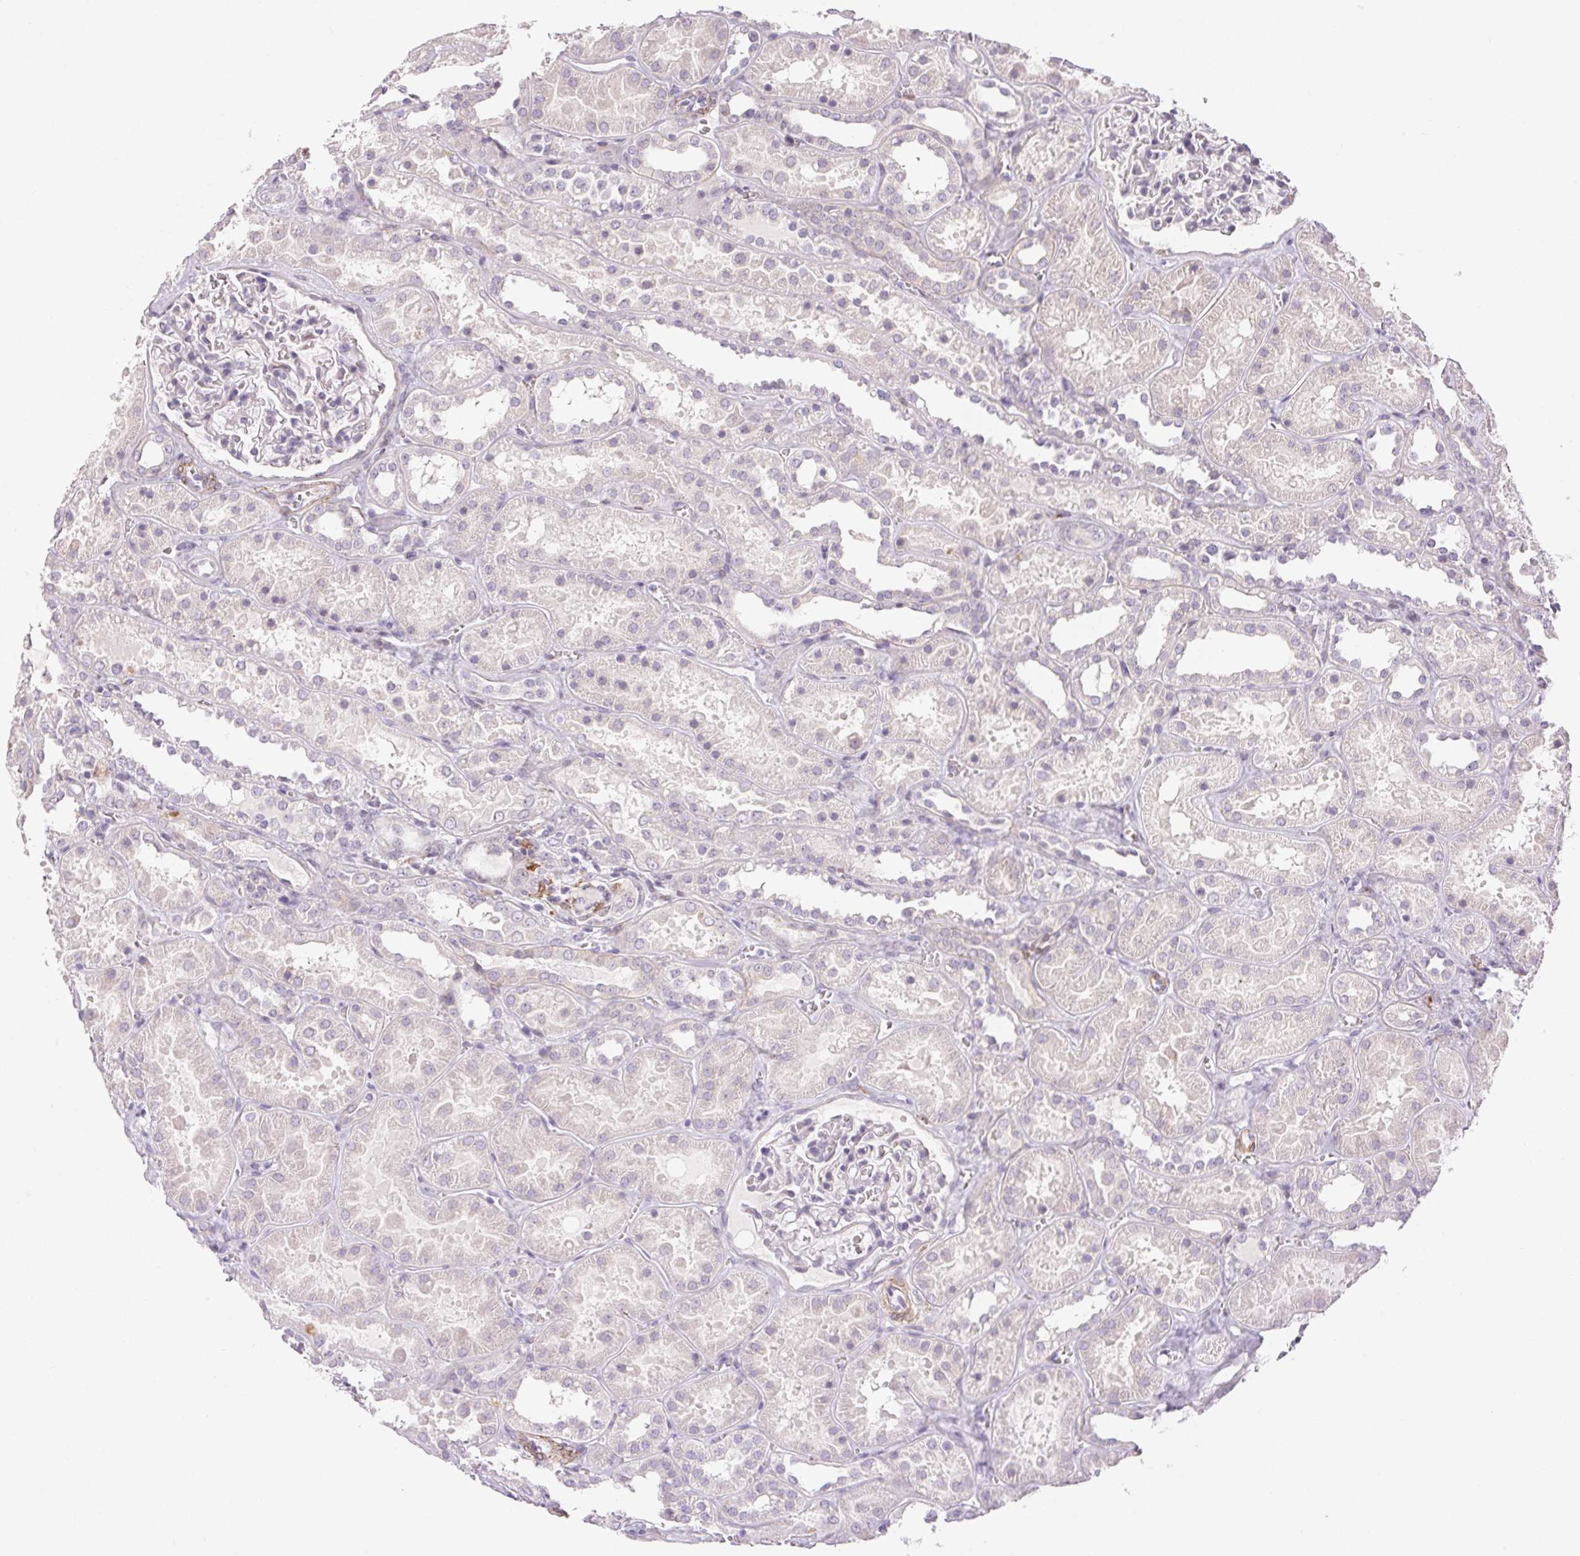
{"staining": {"intensity": "negative", "quantity": "none", "location": "none"}, "tissue": "kidney", "cell_type": "Cells in glomeruli", "image_type": "normal", "snomed": [{"axis": "morphology", "description": "Normal tissue, NOS"}, {"axis": "topography", "description": "Kidney"}], "caption": "This is an IHC histopathology image of unremarkable human kidney. There is no staining in cells in glomeruli.", "gene": "RPGRIP1", "patient": {"sex": "female", "age": 41}}